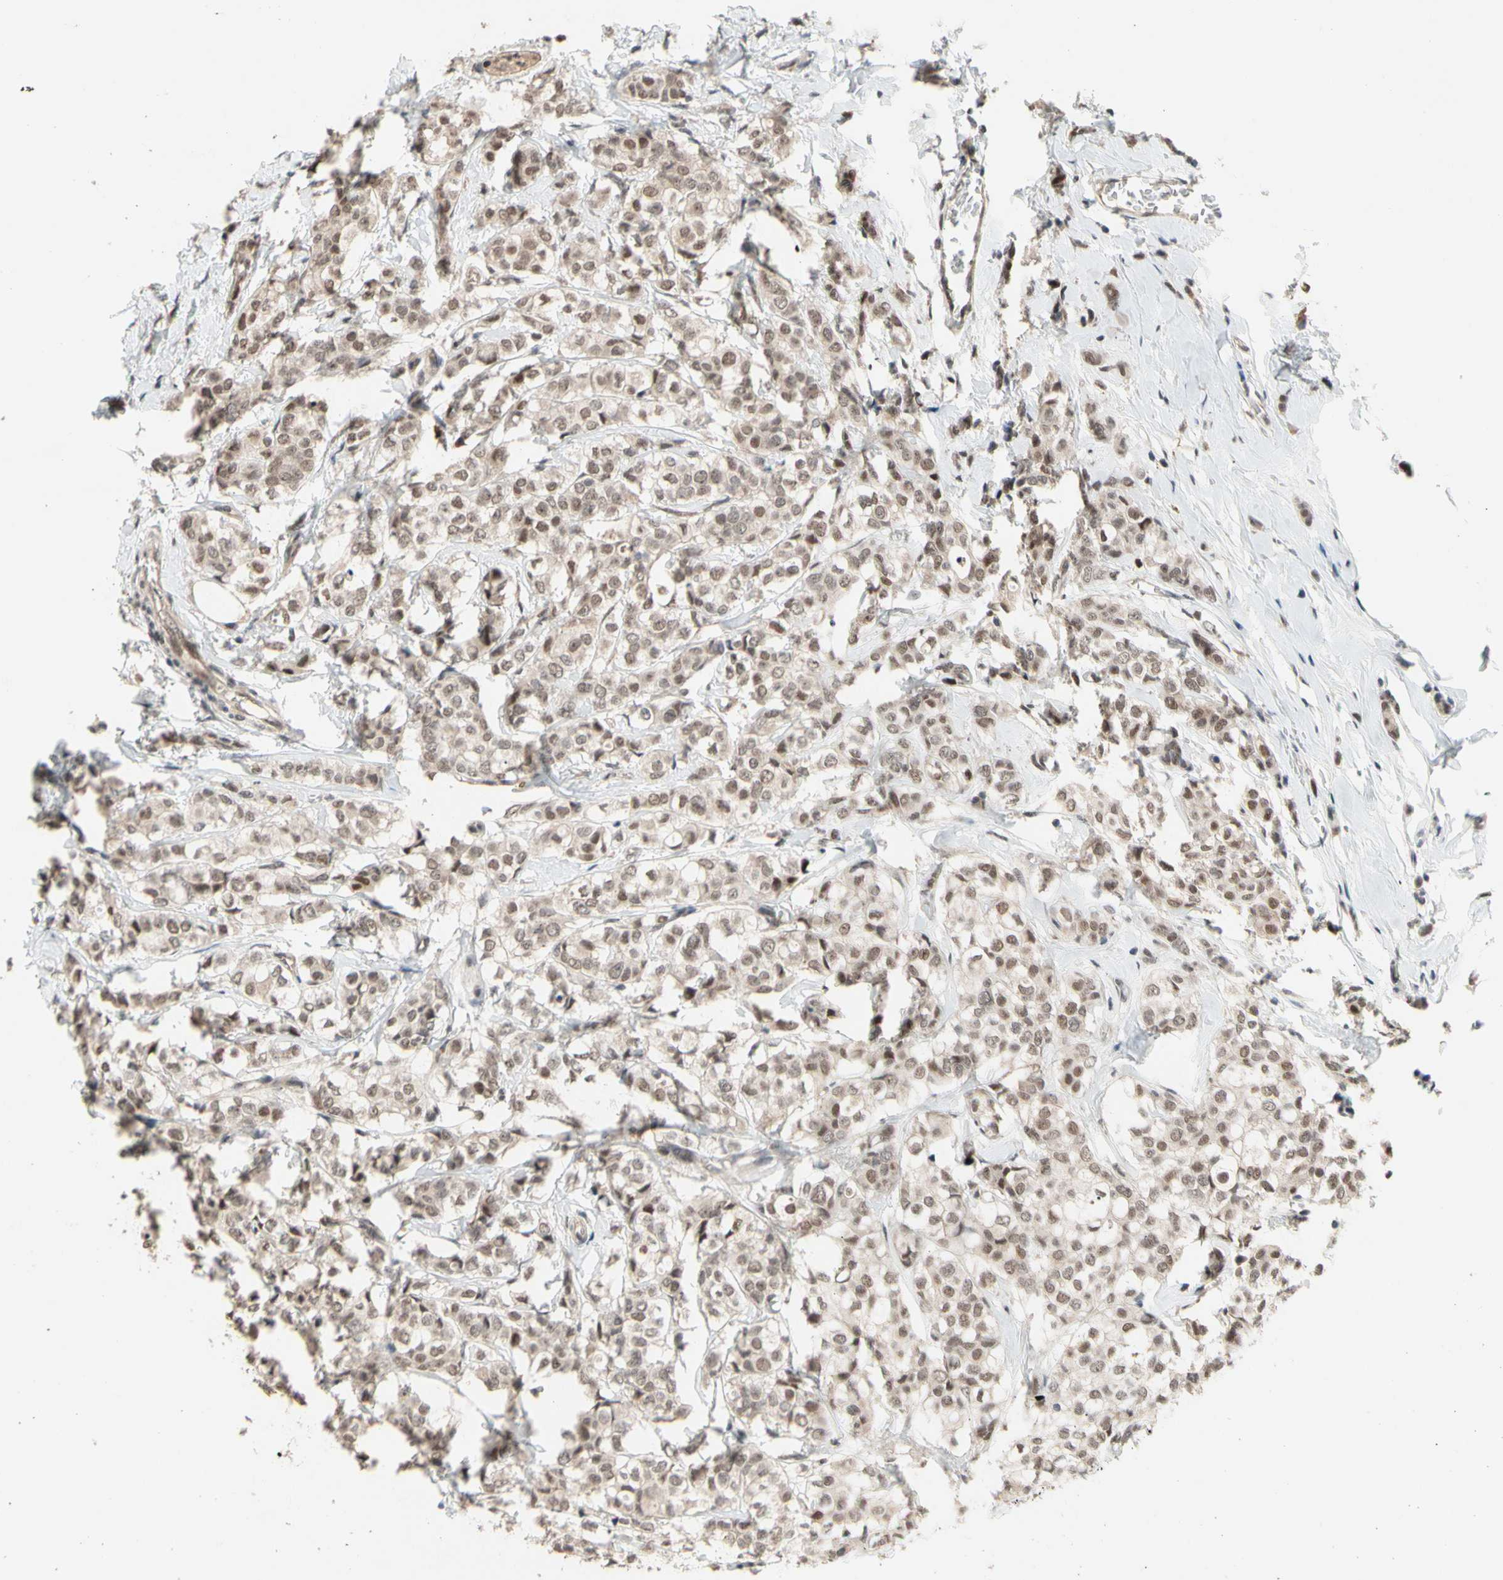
{"staining": {"intensity": "weak", "quantity": ">75%", "location": "cytoplasmic/membranous,nuclear"}, "tissue": "breast cancer", "cell_type": "Tumor cells", "image_type": "cancer", "snomed": [{"axis": "morphology", "description": "Lobular carcinoma"}, {"axis": "topography", "description": "Breast"}], "caption": "About >75% of tumor cells in human breast cancer demonstrate weak cytoplasmic/membranous and nuclear protein expression as visualized by brown immunohistochemical staining.", "gene": "NGEF", "patient": {"sex": "female", "age": 60}}